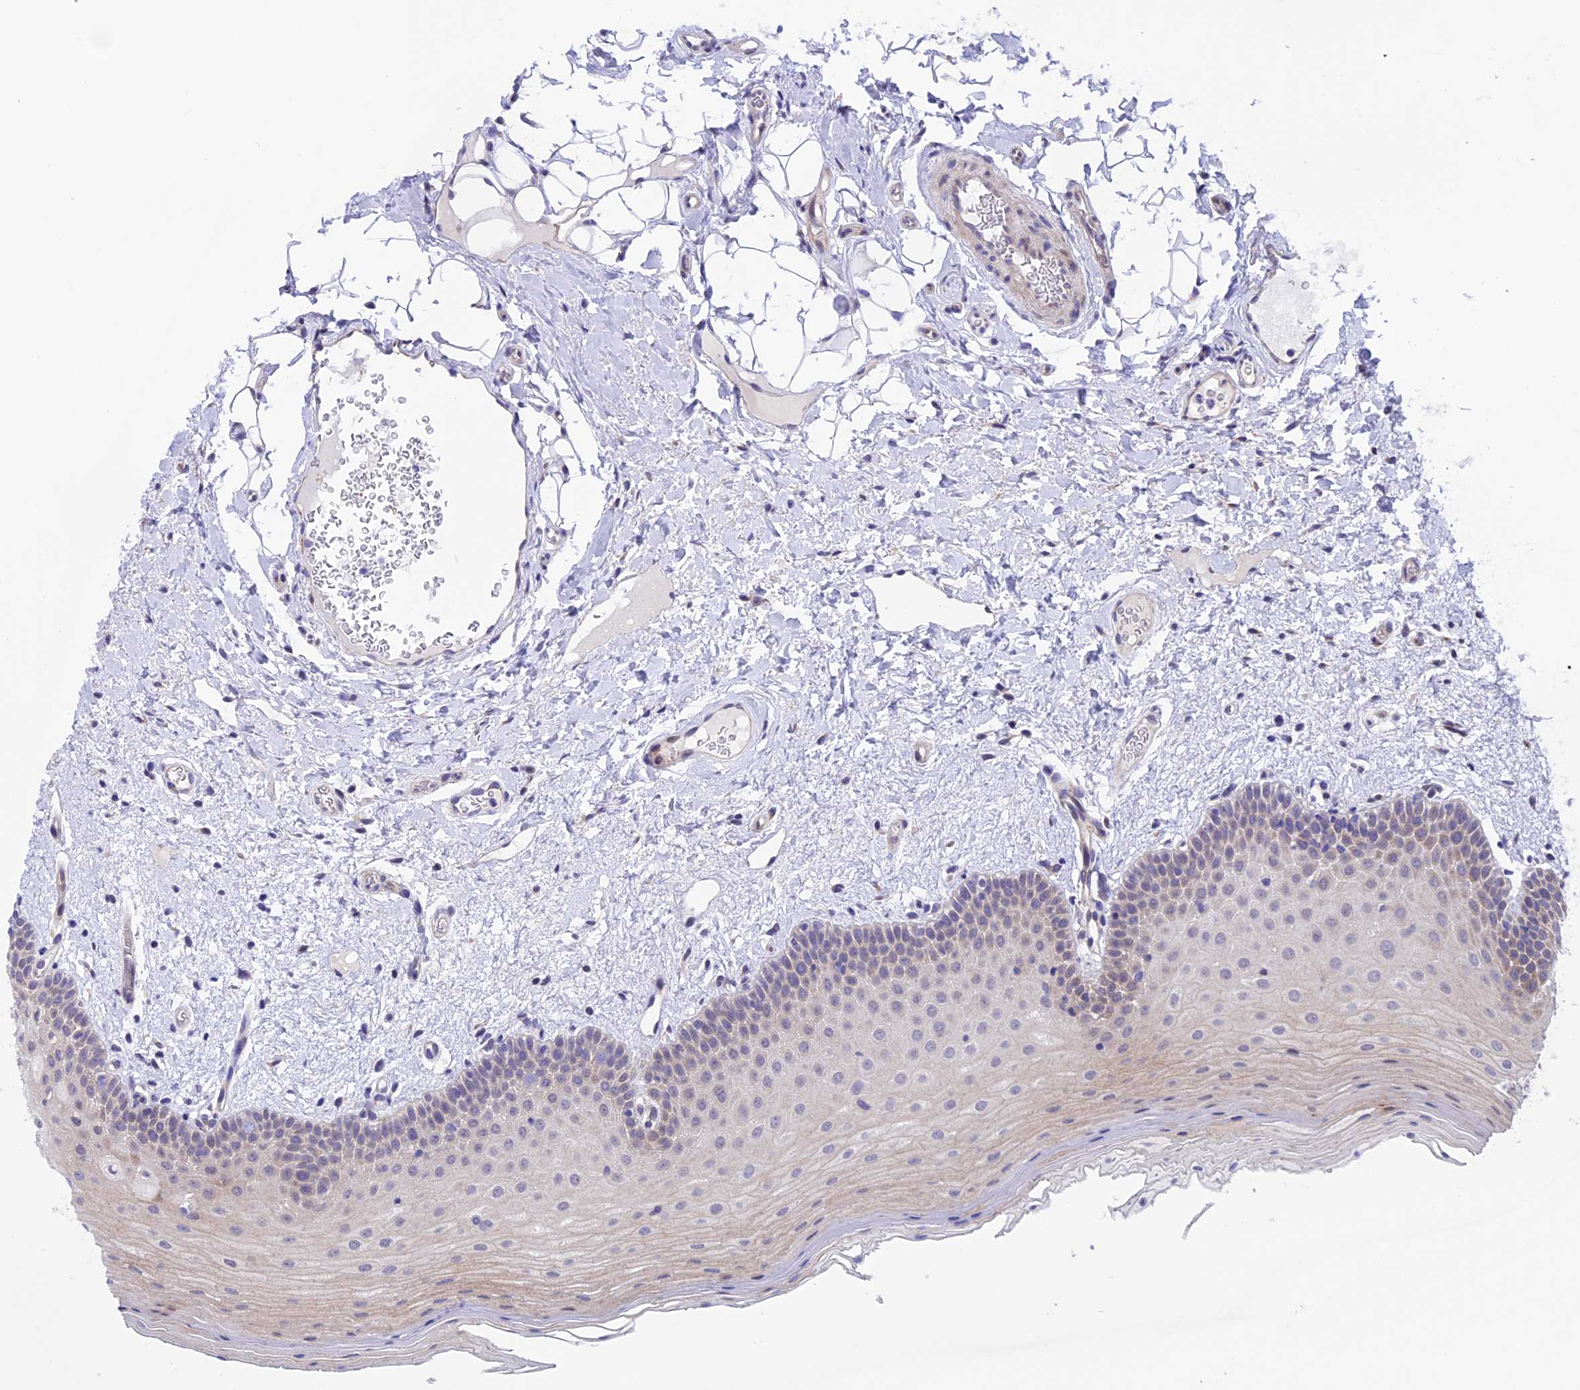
{"staining": {"intensity": "weak", "quantity": "25%-75%", "location": "cytoplasmic/membranous"}, "tissue": "oral mucosa", "cell_type": "Squamous epithelial cells", "image_type": "normal", "snomed": [{"axis": "morphology", "description": "Normal tissue, NOS"}, {"axis": "topography", "description": "Oral tissue"}, {"axis": "topography", "description": "Tounge, NOS"}], "caption": "A high-resolution photomicrograph shows immunohistochemistry (IHC) staining of normal oral mucosa, which reveals weak cytoplasmic/membranous positivity in approximately 25%-75% of squamous epithelial cells. (brown staining indicates protein expression, while blue staining denotes nuclei).", "gene": "TMEM171", "patient": {"sex": "male", "age": 47}}